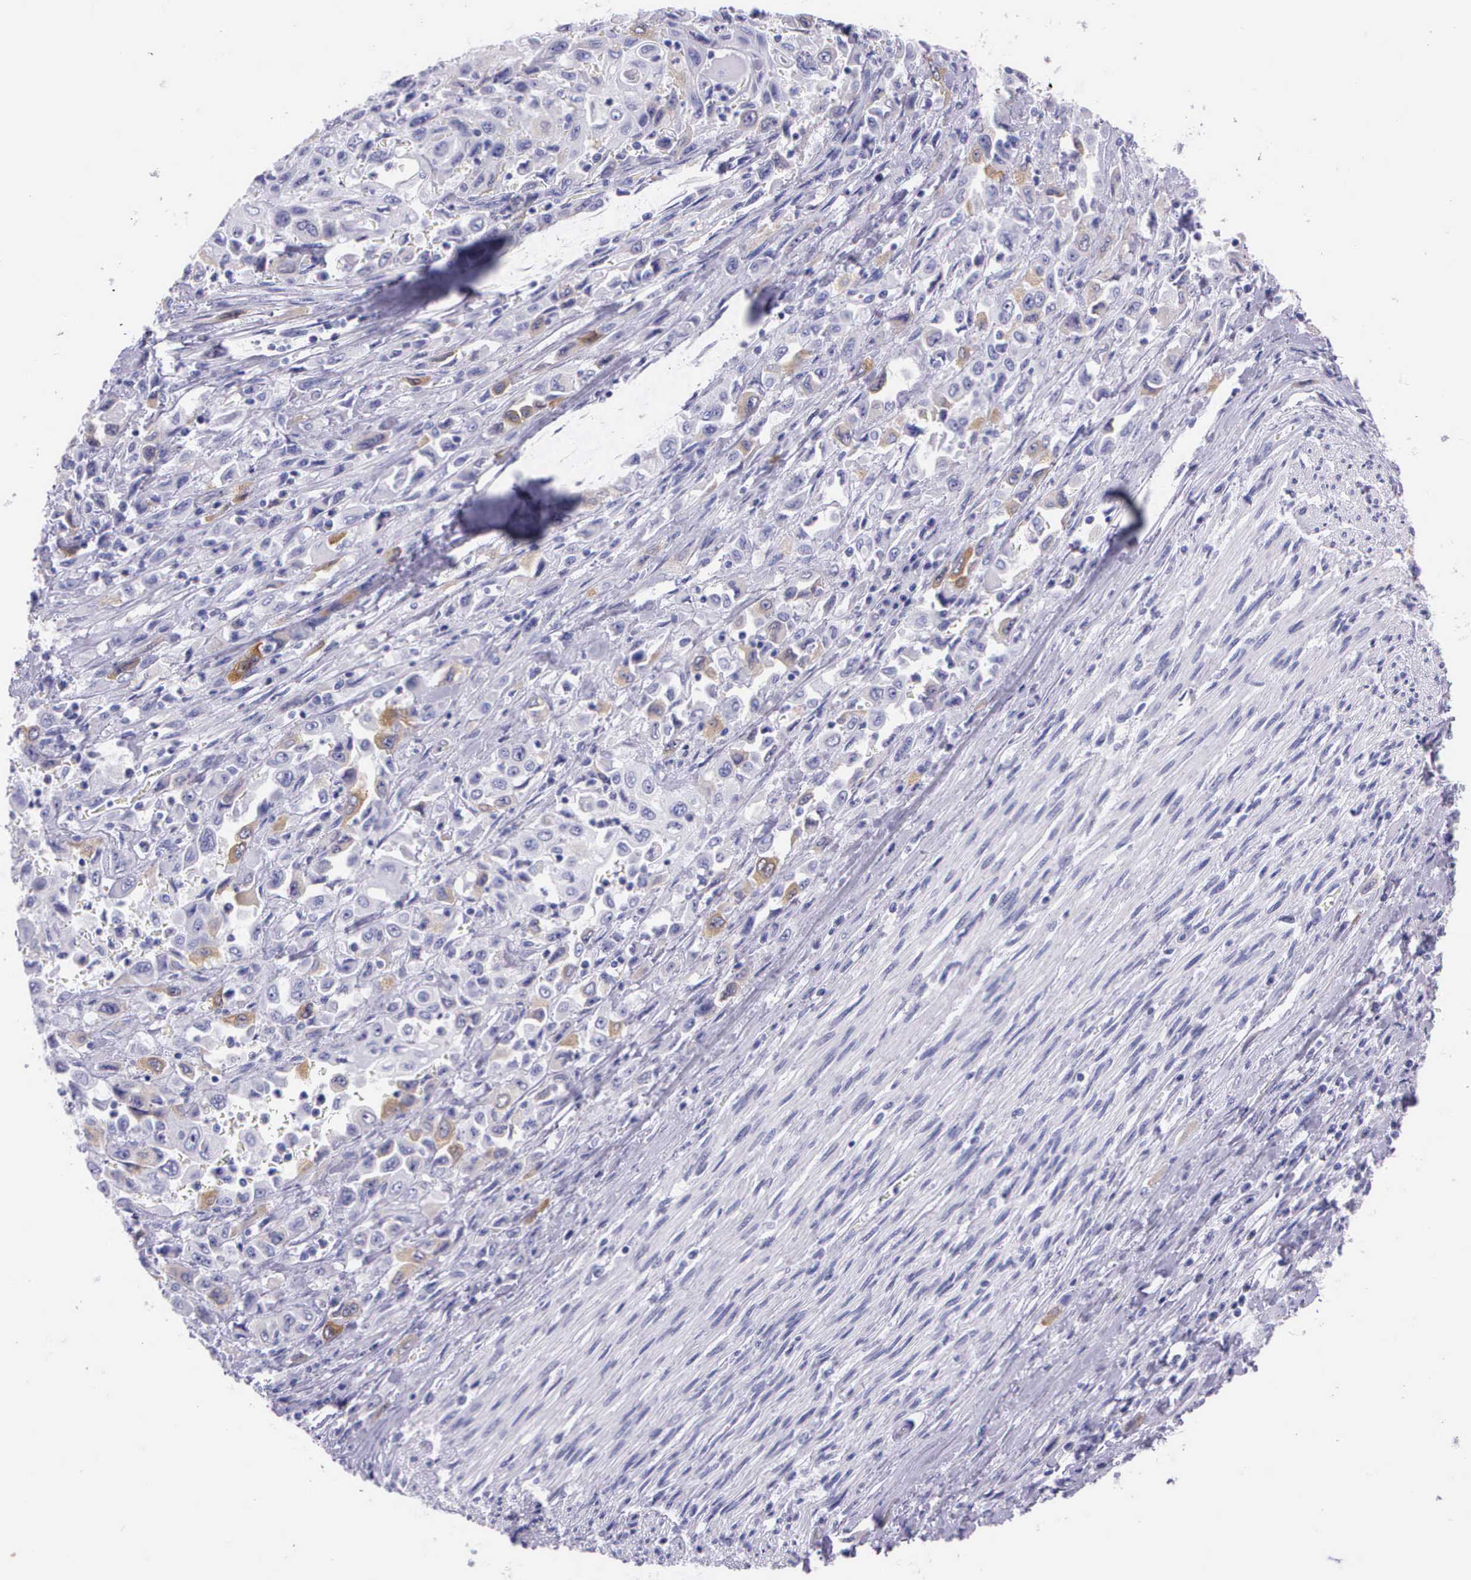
{"staining": {"intensity": "weak", "quantity": "<25%", "location": "cytoplasmic/membranous"}, "tissue": "pancreatic cancer", "cell_type": "Tumor cells", "image_type": "cancer", "snomed": [{"axis": "morphology", "description": "Adenocarcinoma, NOS"}, {"axis": "topography", "description": "Pancreas"}], "caption": "This is an IHC histopathology image of human pancreatic cancer. There is no positivity in tumor cells.", "gene": "CCNB1", "patient": {"sex": "male", "age": 70}}